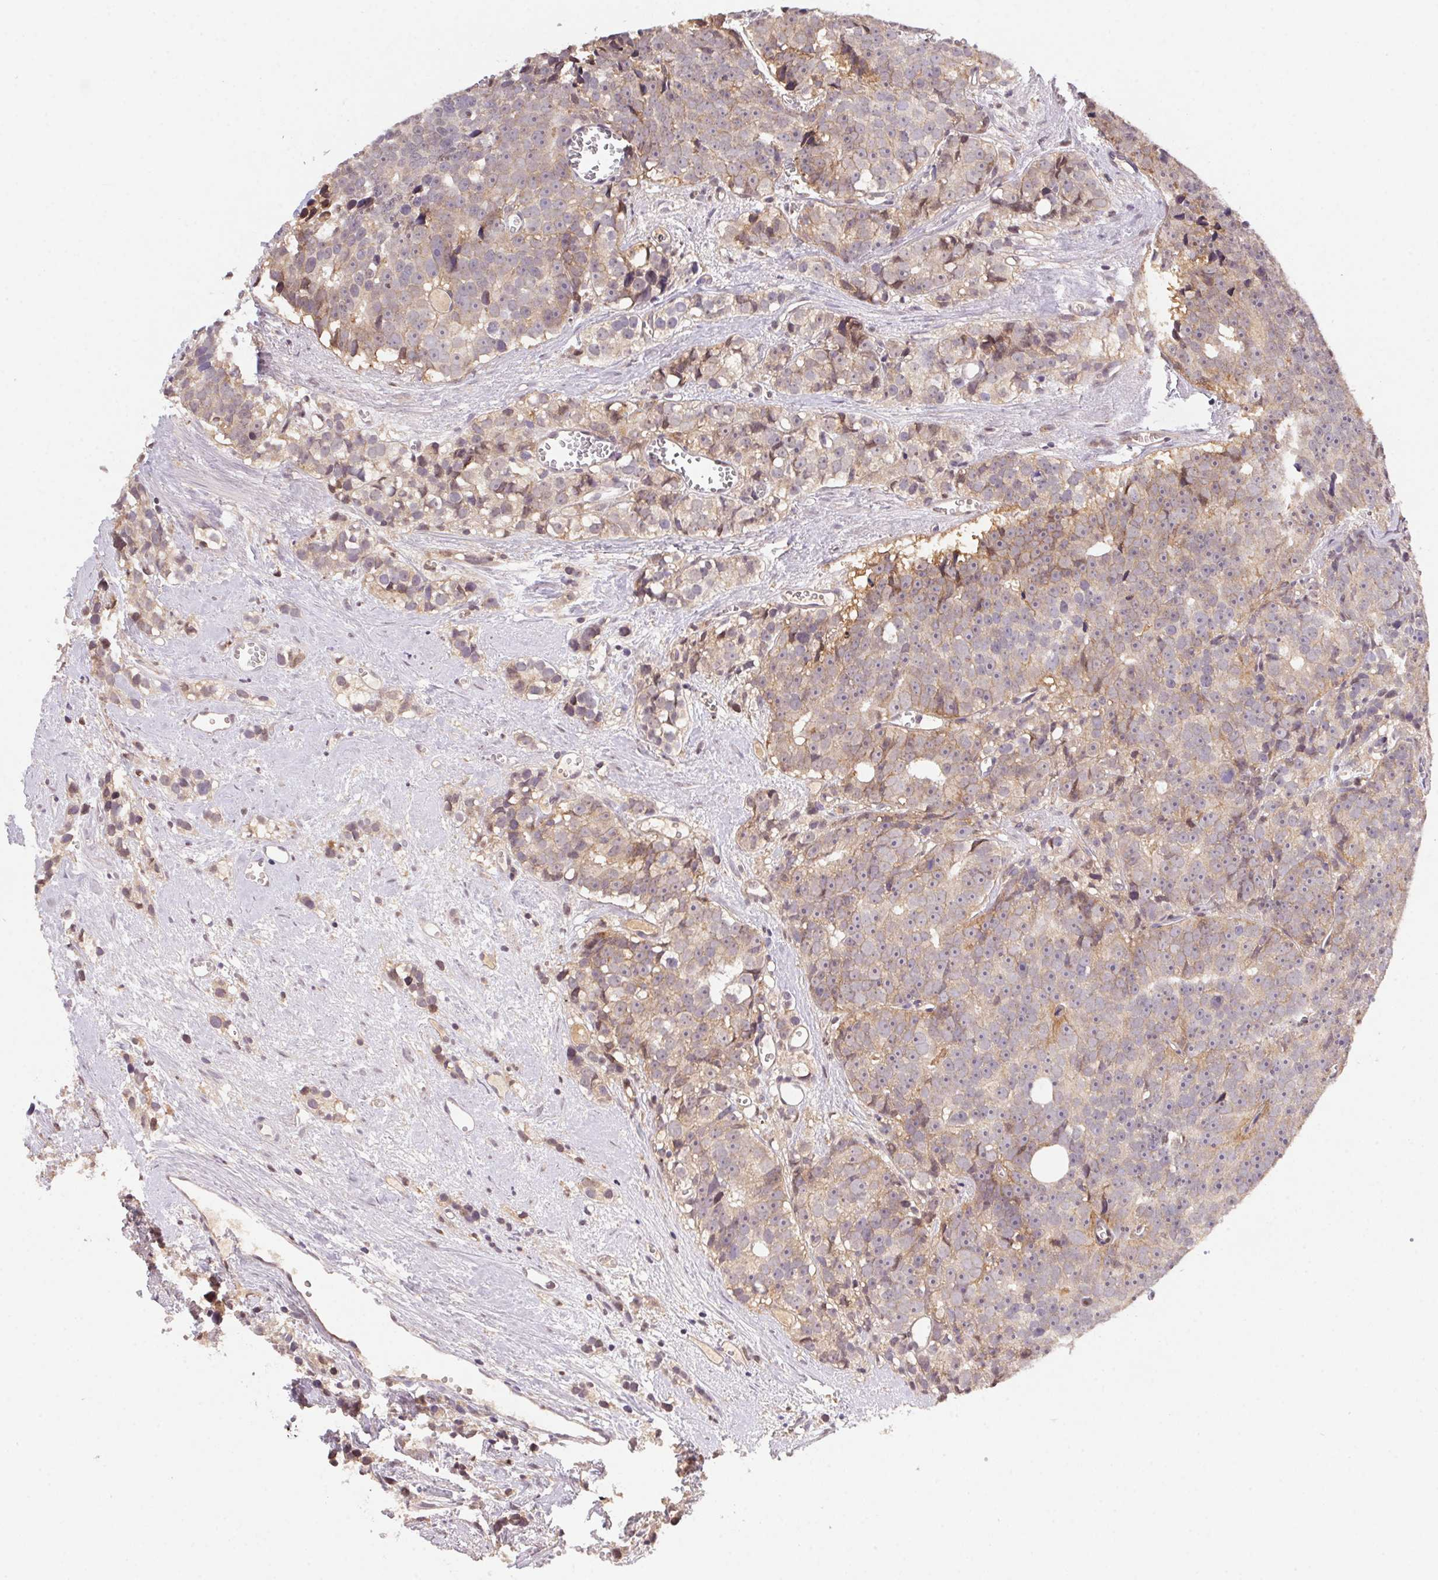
{"staining": {"intensity": "weak", "quantity": ">75%", "location": "cytoplasmic/membranous"}, "tissue": "prostate cancer", "cell_type": "Tumor cells", "image_type": "cancer", "snomed": [{"axis": "morphology", "description": "Adenocarcinoma, High grade"}, {"axis": "topography", "description": "Prostate"}], "caption": "Immunohistochemistry image of neoplastic tissue: human high-grade adenocarcinoma (prostate) stained using IHC reveals low levels of weak protein expression localized specifically in the cytoplasmic/membranous of tumor cells, appearing as a cytoplasmic/membranous brown color.", "gene": "SLC52A2", "patient": {"sex": "male", "age": 77}}